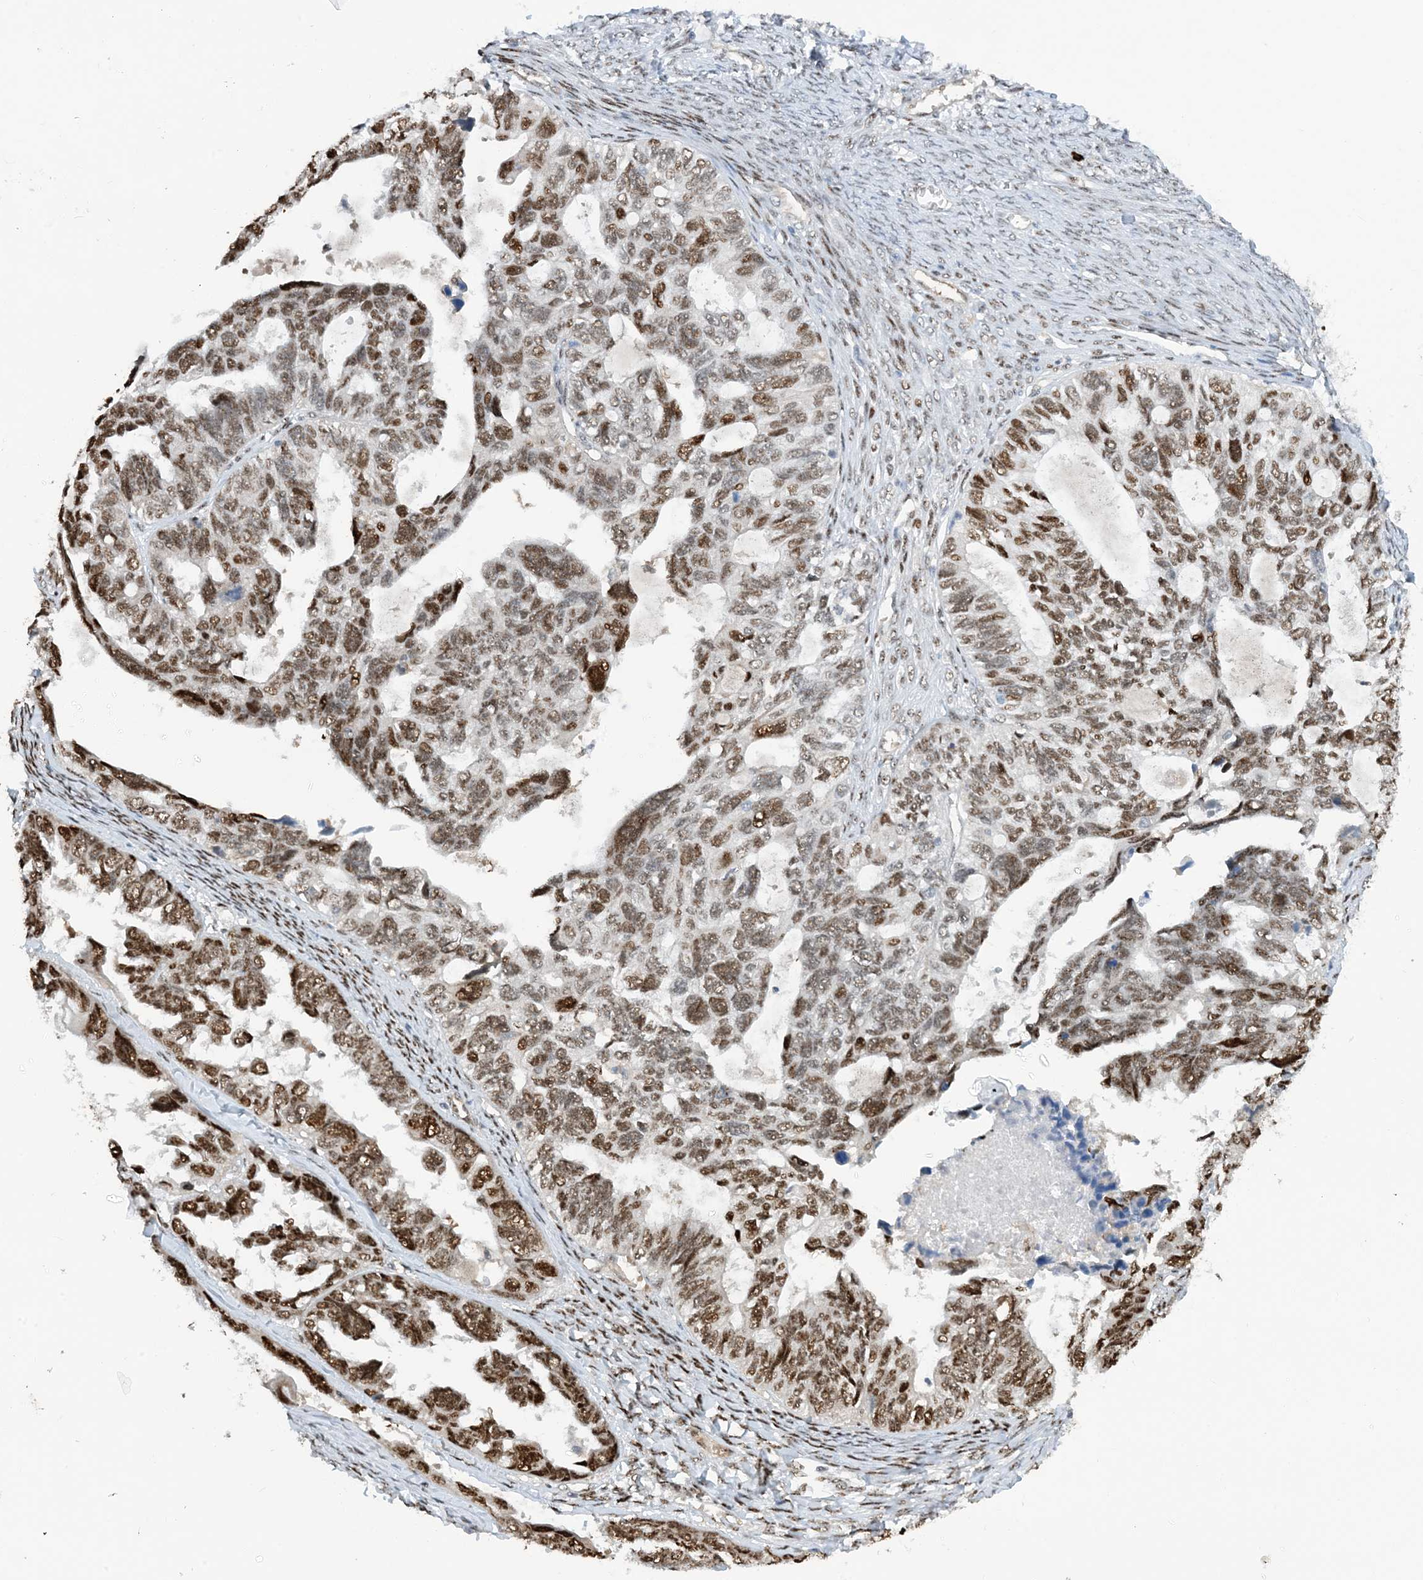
{"staining": {"intensity": "strong", "quantity": ">75%", "location": "nuclear"}, "tissue": "ovarian cancer", "cell_type": "Tumor cells", "image_type": "cancer", "snomed": [{"axis": "morphology", "description": "Cystadenocarcinoma, serous, NOS"}, {"axis": "topography", "description": "Ovary"}], "caption": "Protein staining of ovarian cancer tissue demonstrates strong nuclear staining in approximately >75% of tumor cells.", "gene": "HEMK1", "patient": {"sex": "female", "age": 79}}